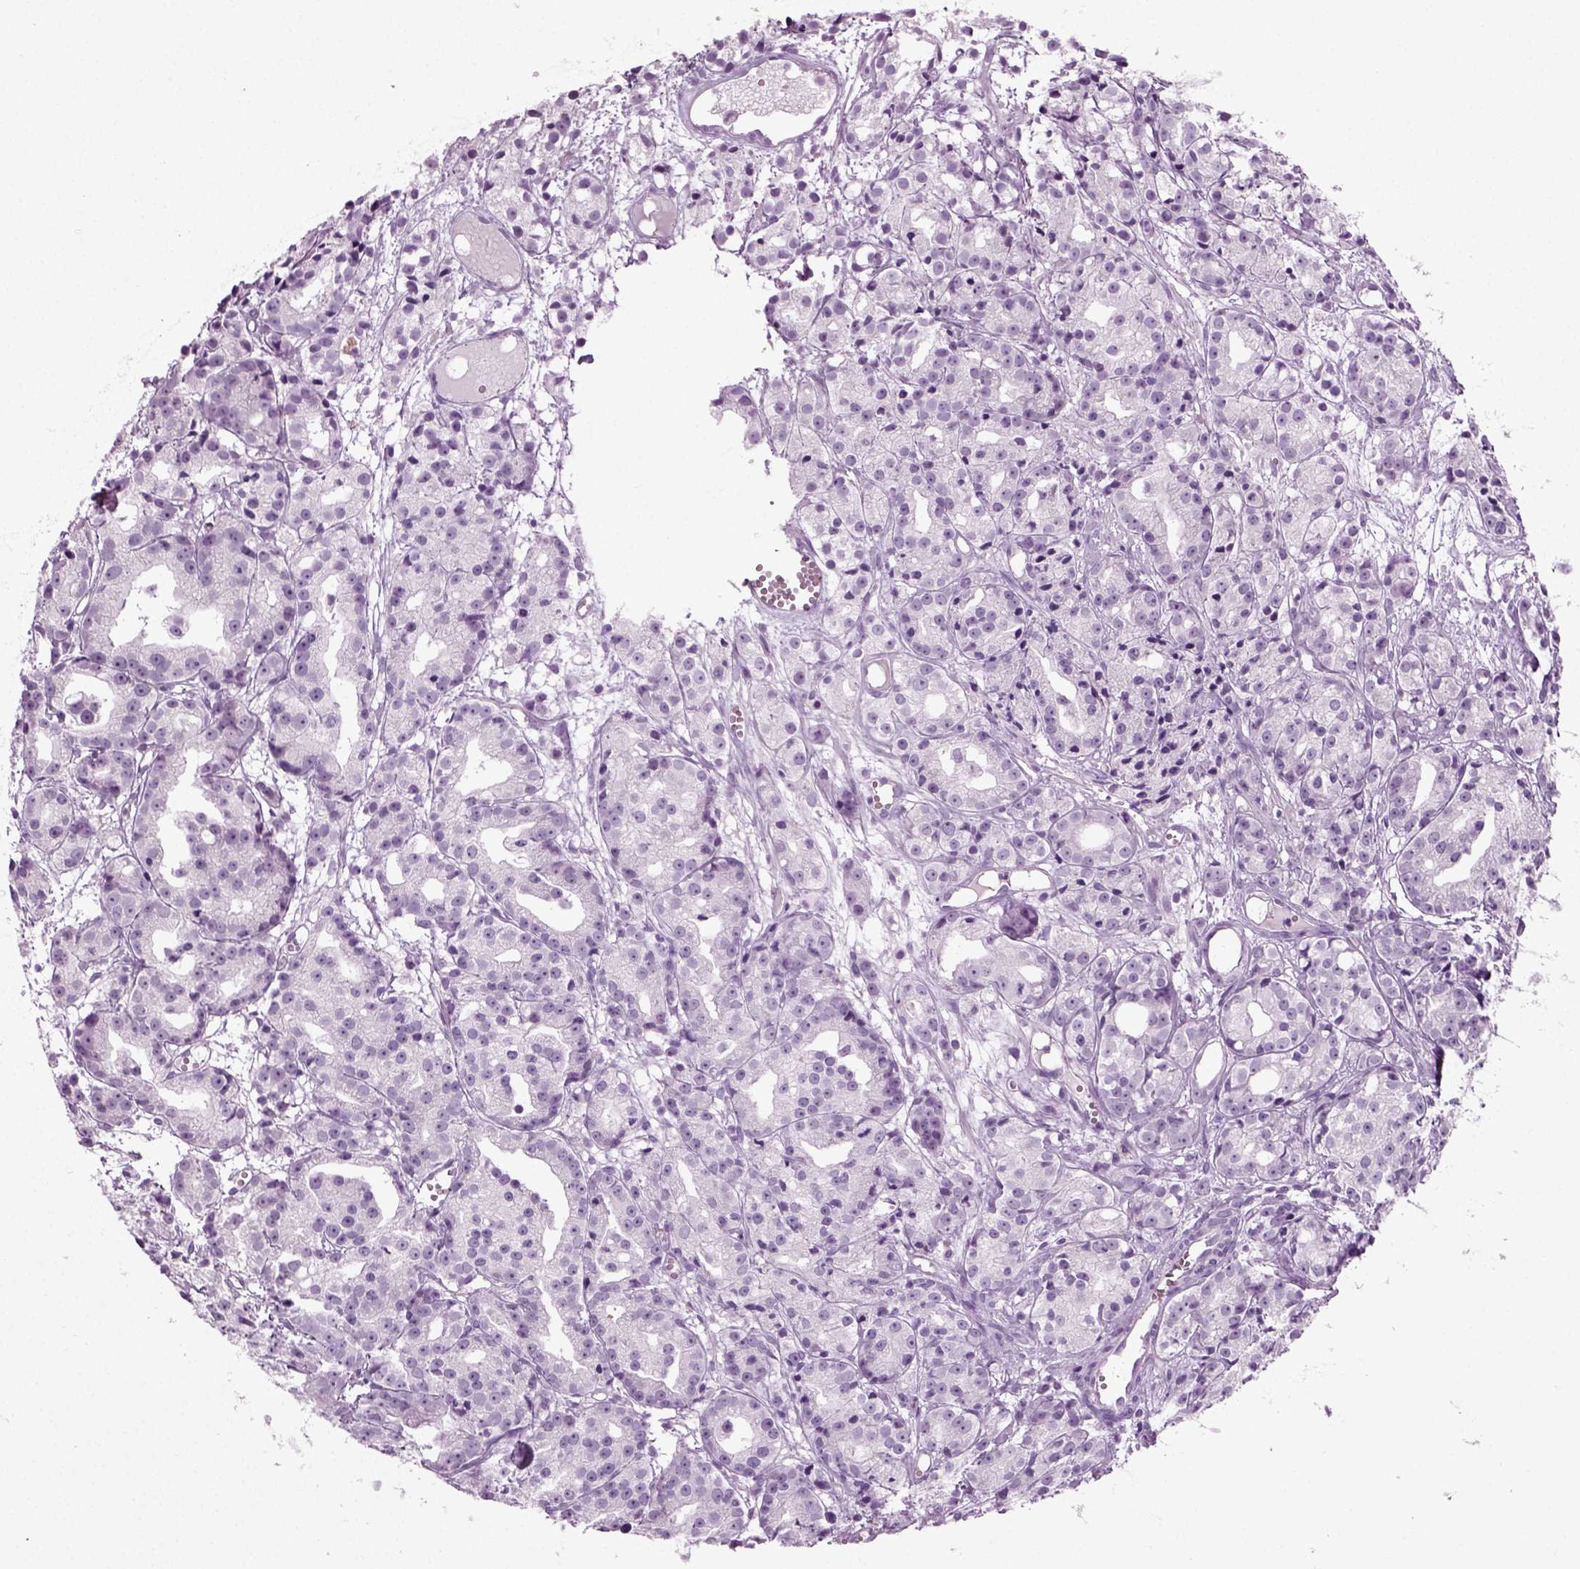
{"staining": {"intensity": "negative", "quantity": "none", "location": "none"}, "tissue": "prostate cancer", "cell_type": "Tumor cells", "image_type": "cancer", "snomed": [{"axis": "morphology", "description": "Adenocarcinoma, Medium grade"}, {"axis": "topography", "description": "Prostate"}], "caption": "Tumor cells show no significant protein positivity in prostate adenocarcinoma (medium-grade).", "gene": "PRLH", "patient": {"sex": "male", "age": 74}}